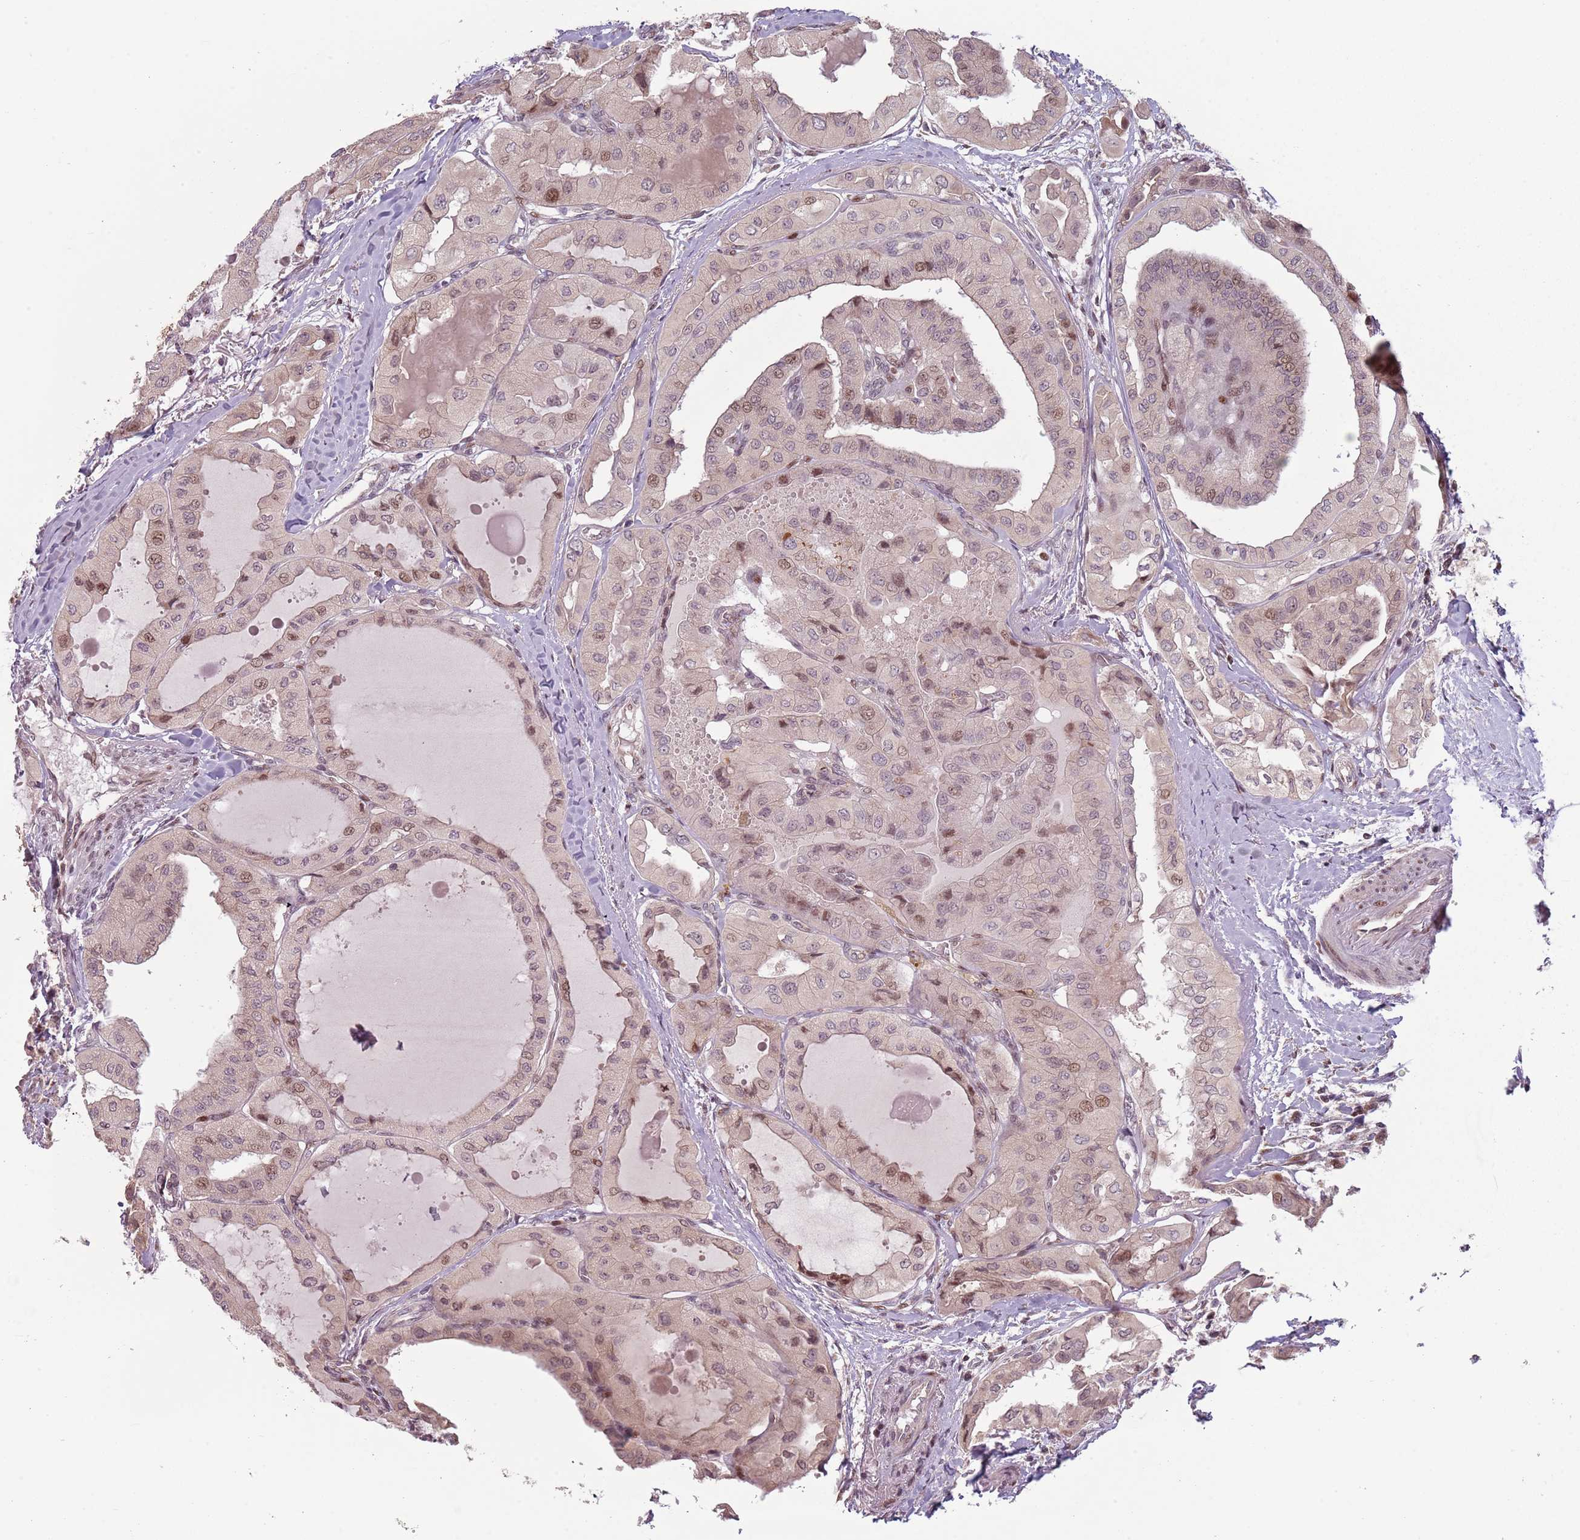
{"staining": {"intensity": "weak", "quantity": "25%-75%", "location": "nuclear"}, "tissue": "thyroid cancer", "cell_type": "Tumor cells", "image_type": "cancer", "snomed": [{"axis": "morphology", "description": "Papillary adenocarcinoma, NOS"}, {"axis": "topography", "description": "Thyroid gland"}], "caption": "Protein staining of thyroid cancer (papillary adenocarcinoma) tissue exhibits weak nuclear positivity in about 25%-75% of tumor cells.", "gene": "ADGRG1", "patient": {"sex": "female", "age": 59}}